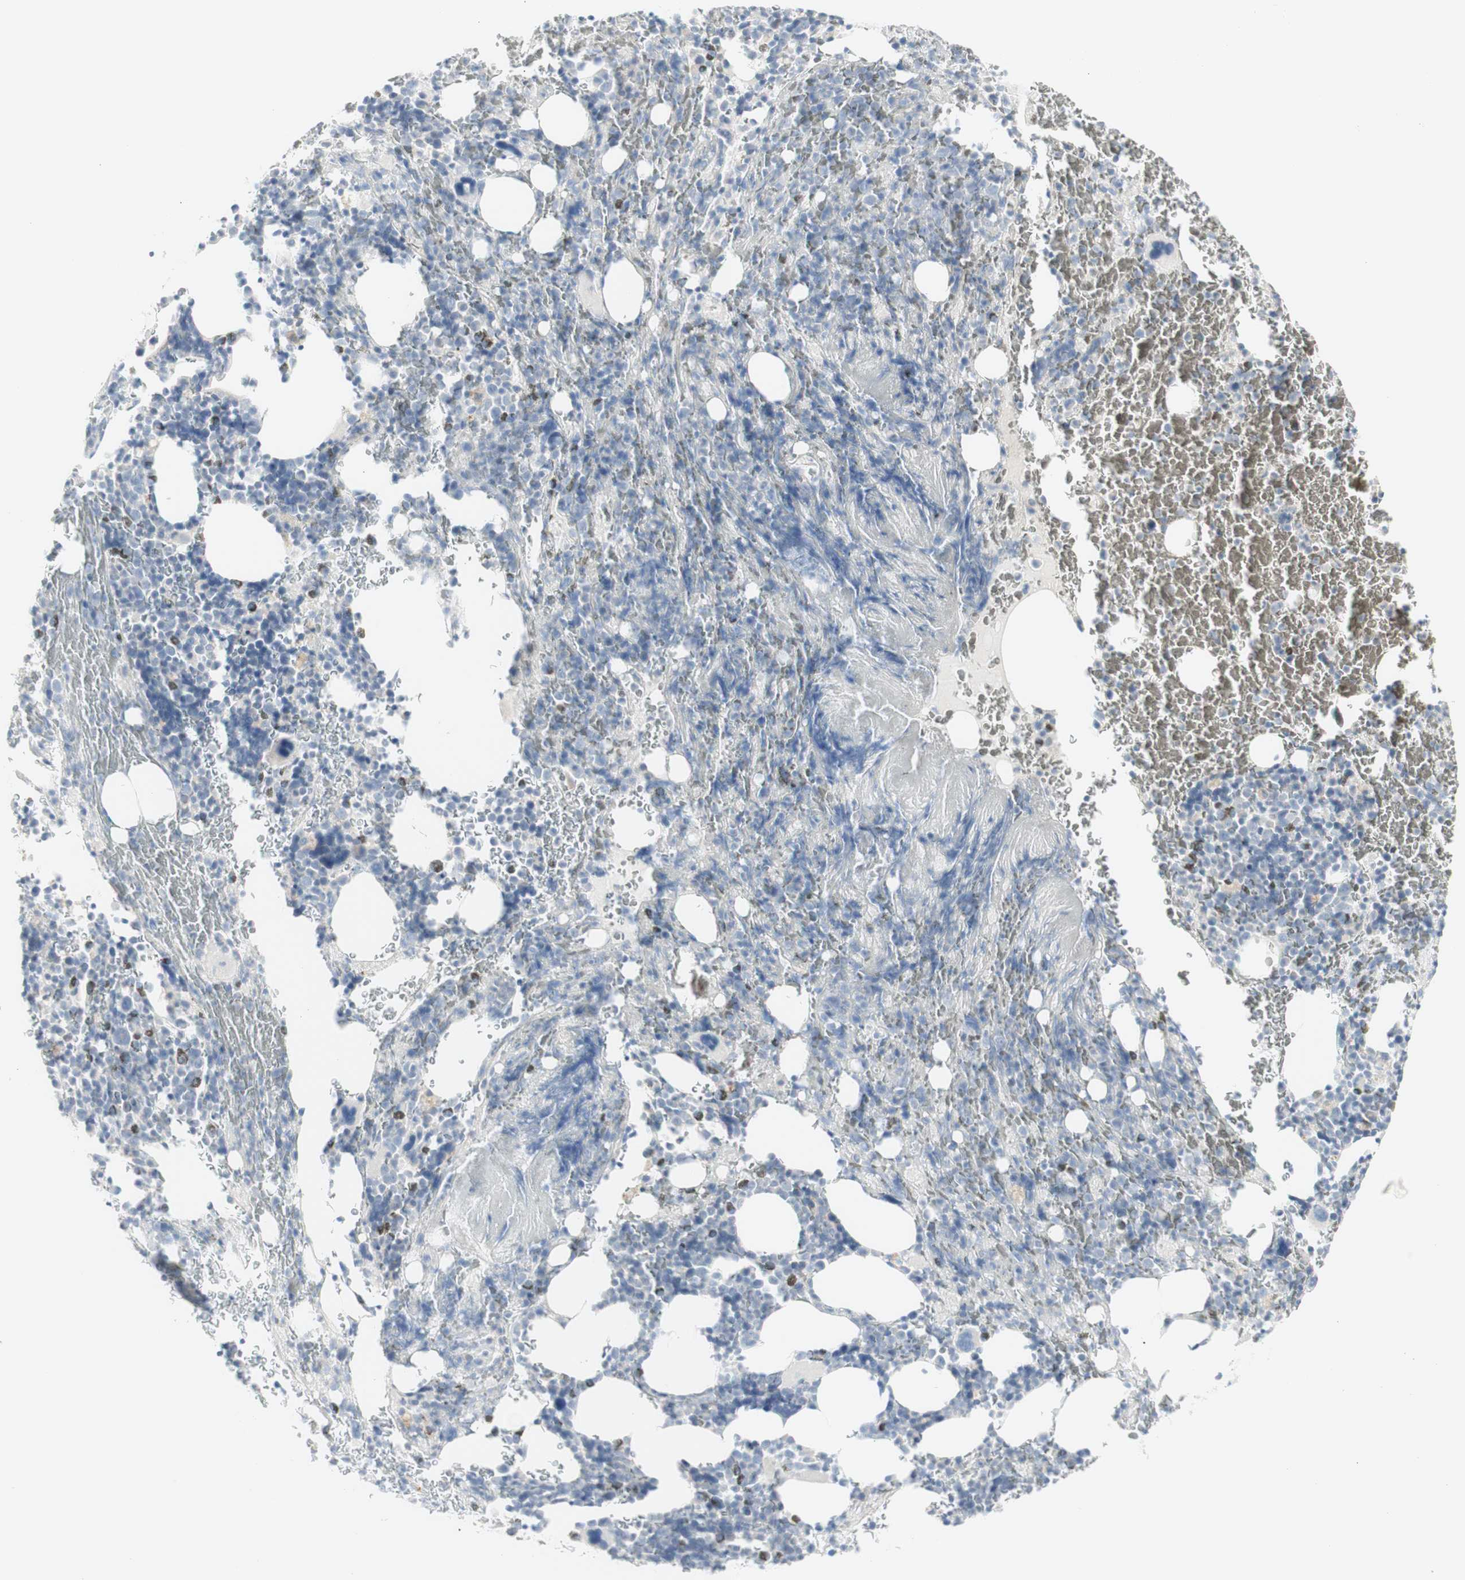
{"staining": {"intensity": "negative", "quantity": "none", "location": "none"}, "tissue": "bone marrow", "cell_type": "Hematopoietic cells", "image_type": "normal", "snomed": [{"axis": "morphology", "description": "Normal tissue, NOS"}, {"axis": "morphology", "description": "Inflammation, NOS"}, {"axis": "topography", "description": "Bone marrow"}], "caption": "Hematopoietic cells show no significant protein staining in benign bone marrow. Brightfield microscopy of IHC stained with DAB (brown) and hematoxylin (blue), captured at high magnification.", "gene": "MDK", "patient": {"sex": "male", "age": 72}}